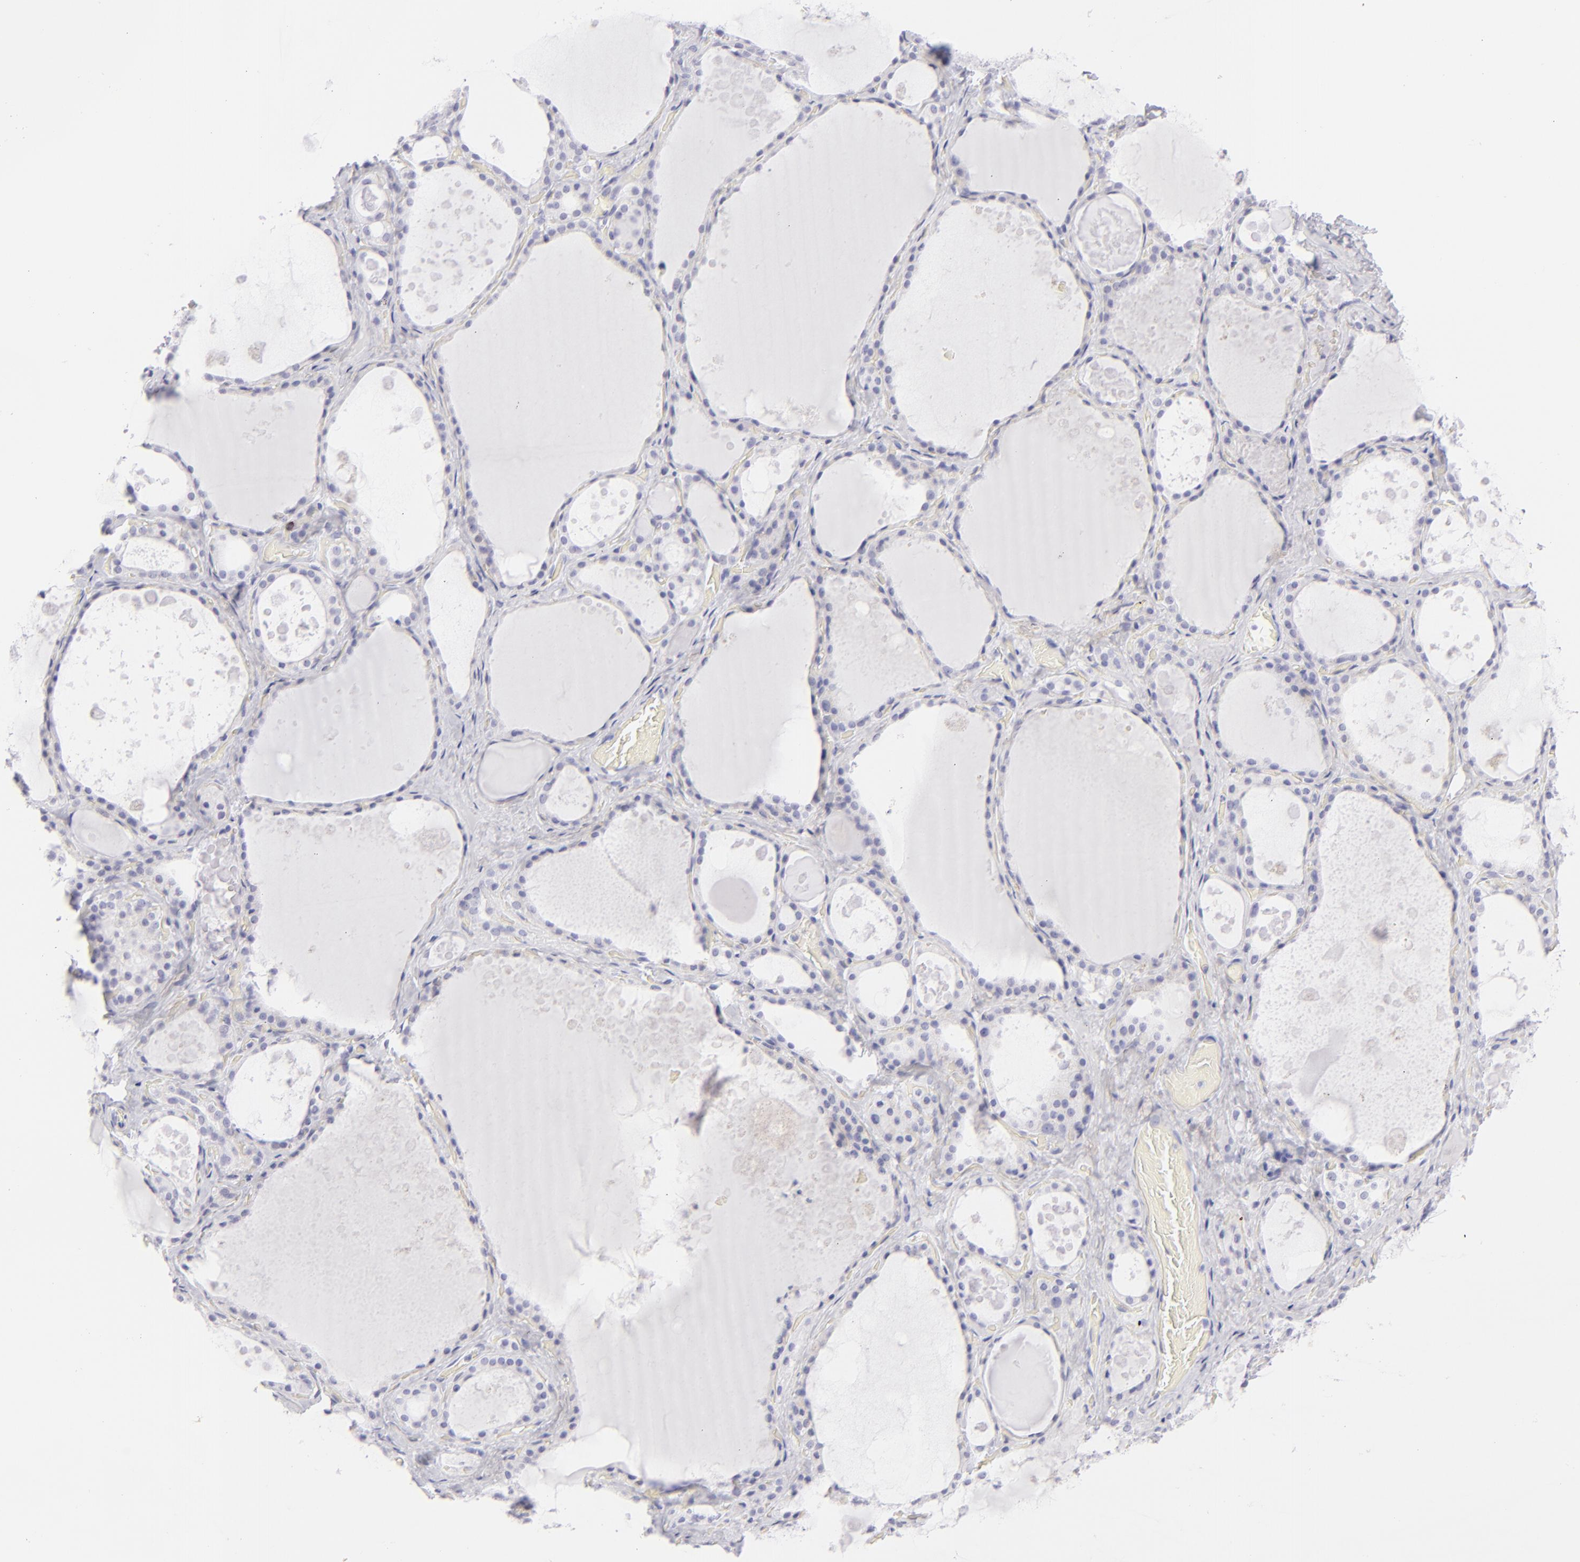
{"staining": {"intensity": "negative", "quantity": "none", "location": "none"}, "tissue": "thyroid gland", "cell_type": "Glandular cells", "image_type": "normal", "snomed": [{"axis": "morphology", "description": "Normal tissue, NOS"}, {"axis": "topography", "description": "Thyroid gland"}], "caption": "Immunohistochemical staining of unremarkable human thyroid gland shows no significant staining in glandular cells. (DAB (3,3'-diaminobenzidine) immunohistochemistry (IHC), high magnification).", "gene": "FCER2", "patient": {"sex": "male", "age": 61}}